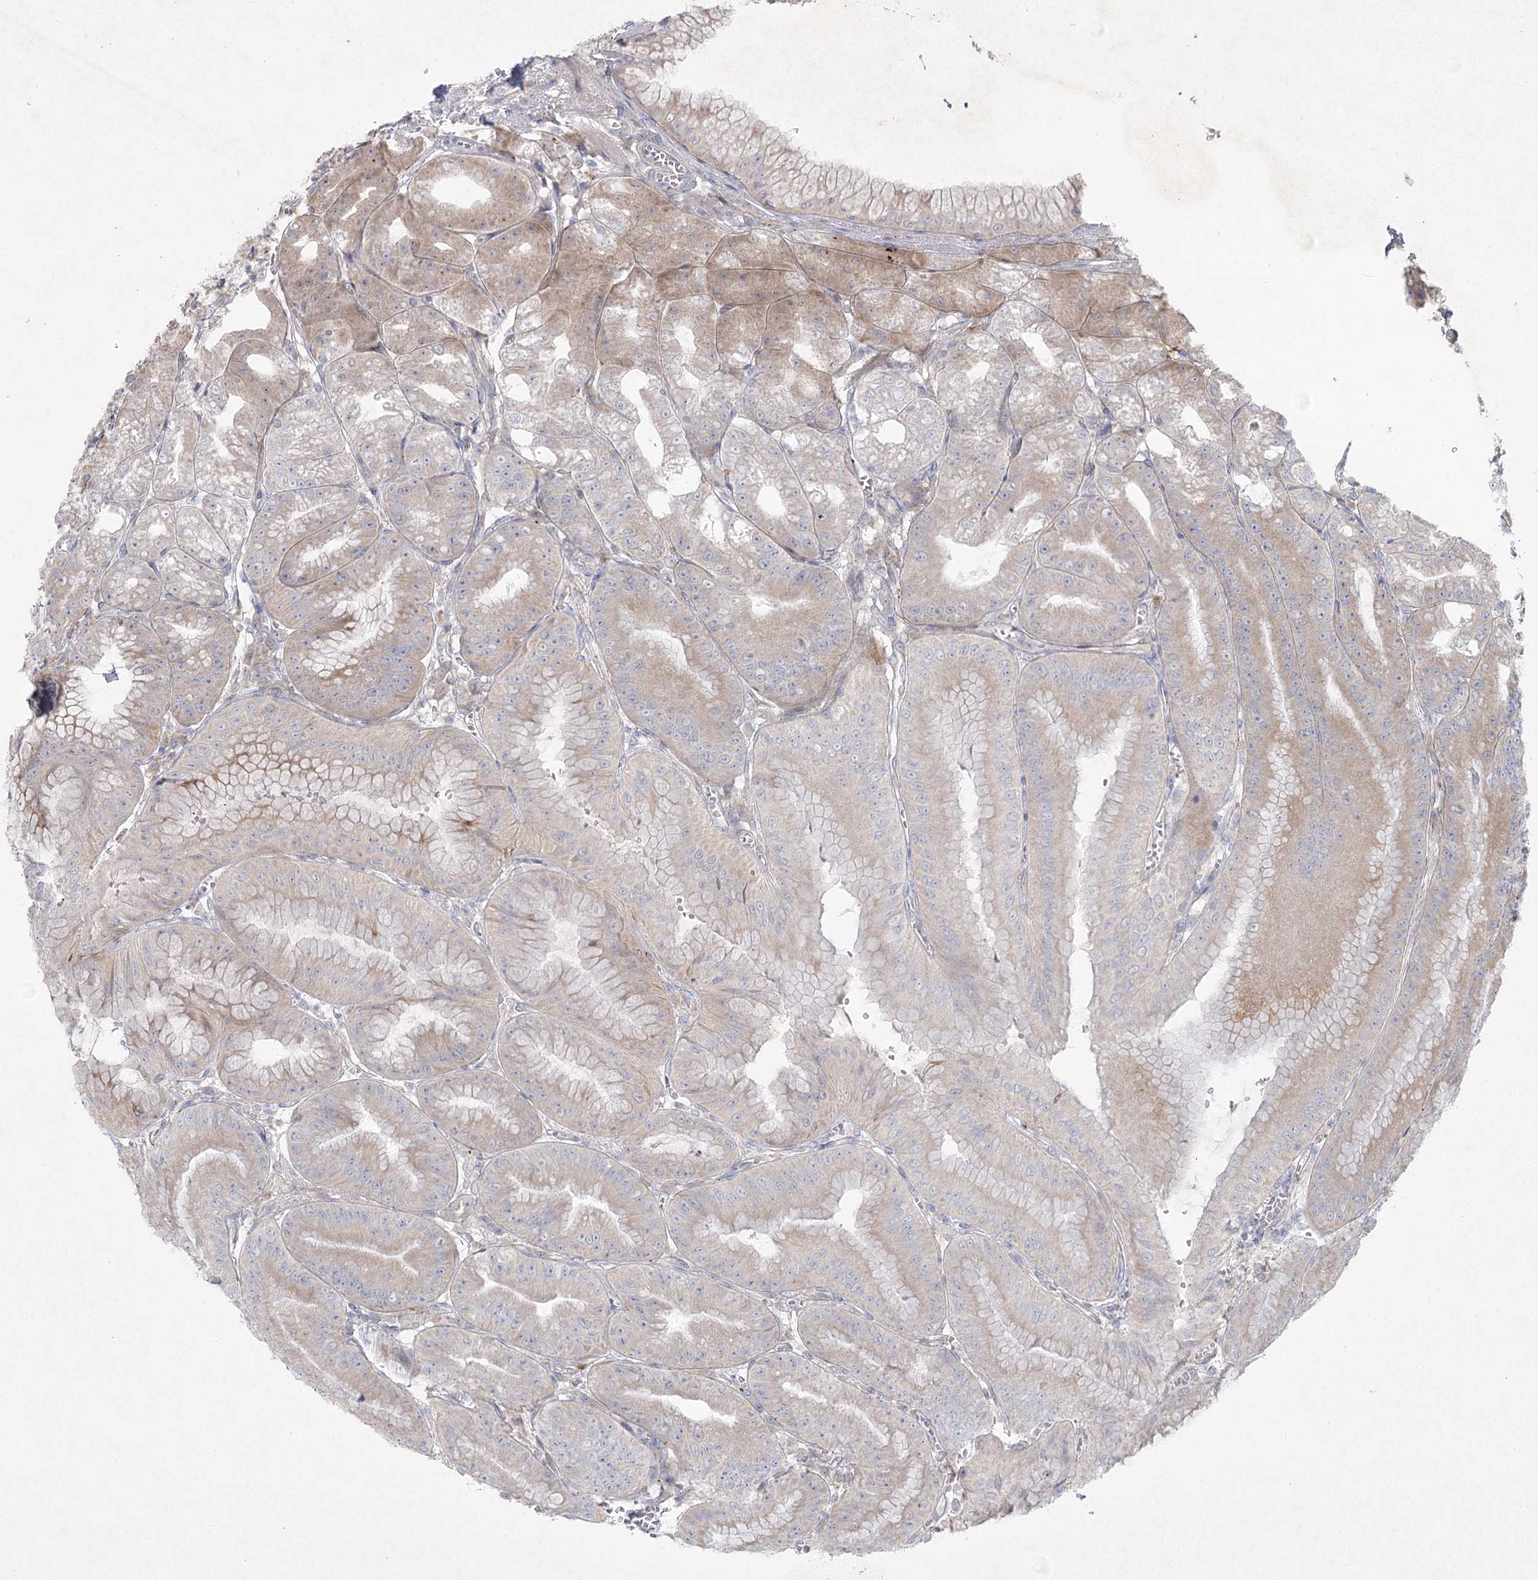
{"staining": {"intensity": "moderate", "quantity": "<25%", "location": "cytoplasmic/membranous"}, "tissue": "stomach", "cell_type": "Glandular cells", "image_type": "normal", "snomed": [{"axis": "morphology", "description": "Normal tissue, NOS"}, {"axis": "topography", "description": "Stomach, upper"}, {"axis": "topography", "description": "Stomach, lower"}], "caption": "Protein analysis of unremarkable stomach shows moderate cytoplasmic/membranous expression in approximately <25% of glandular cells.", "gene": "FAM110C", "patient": {"sex": "male", "age": 71}}